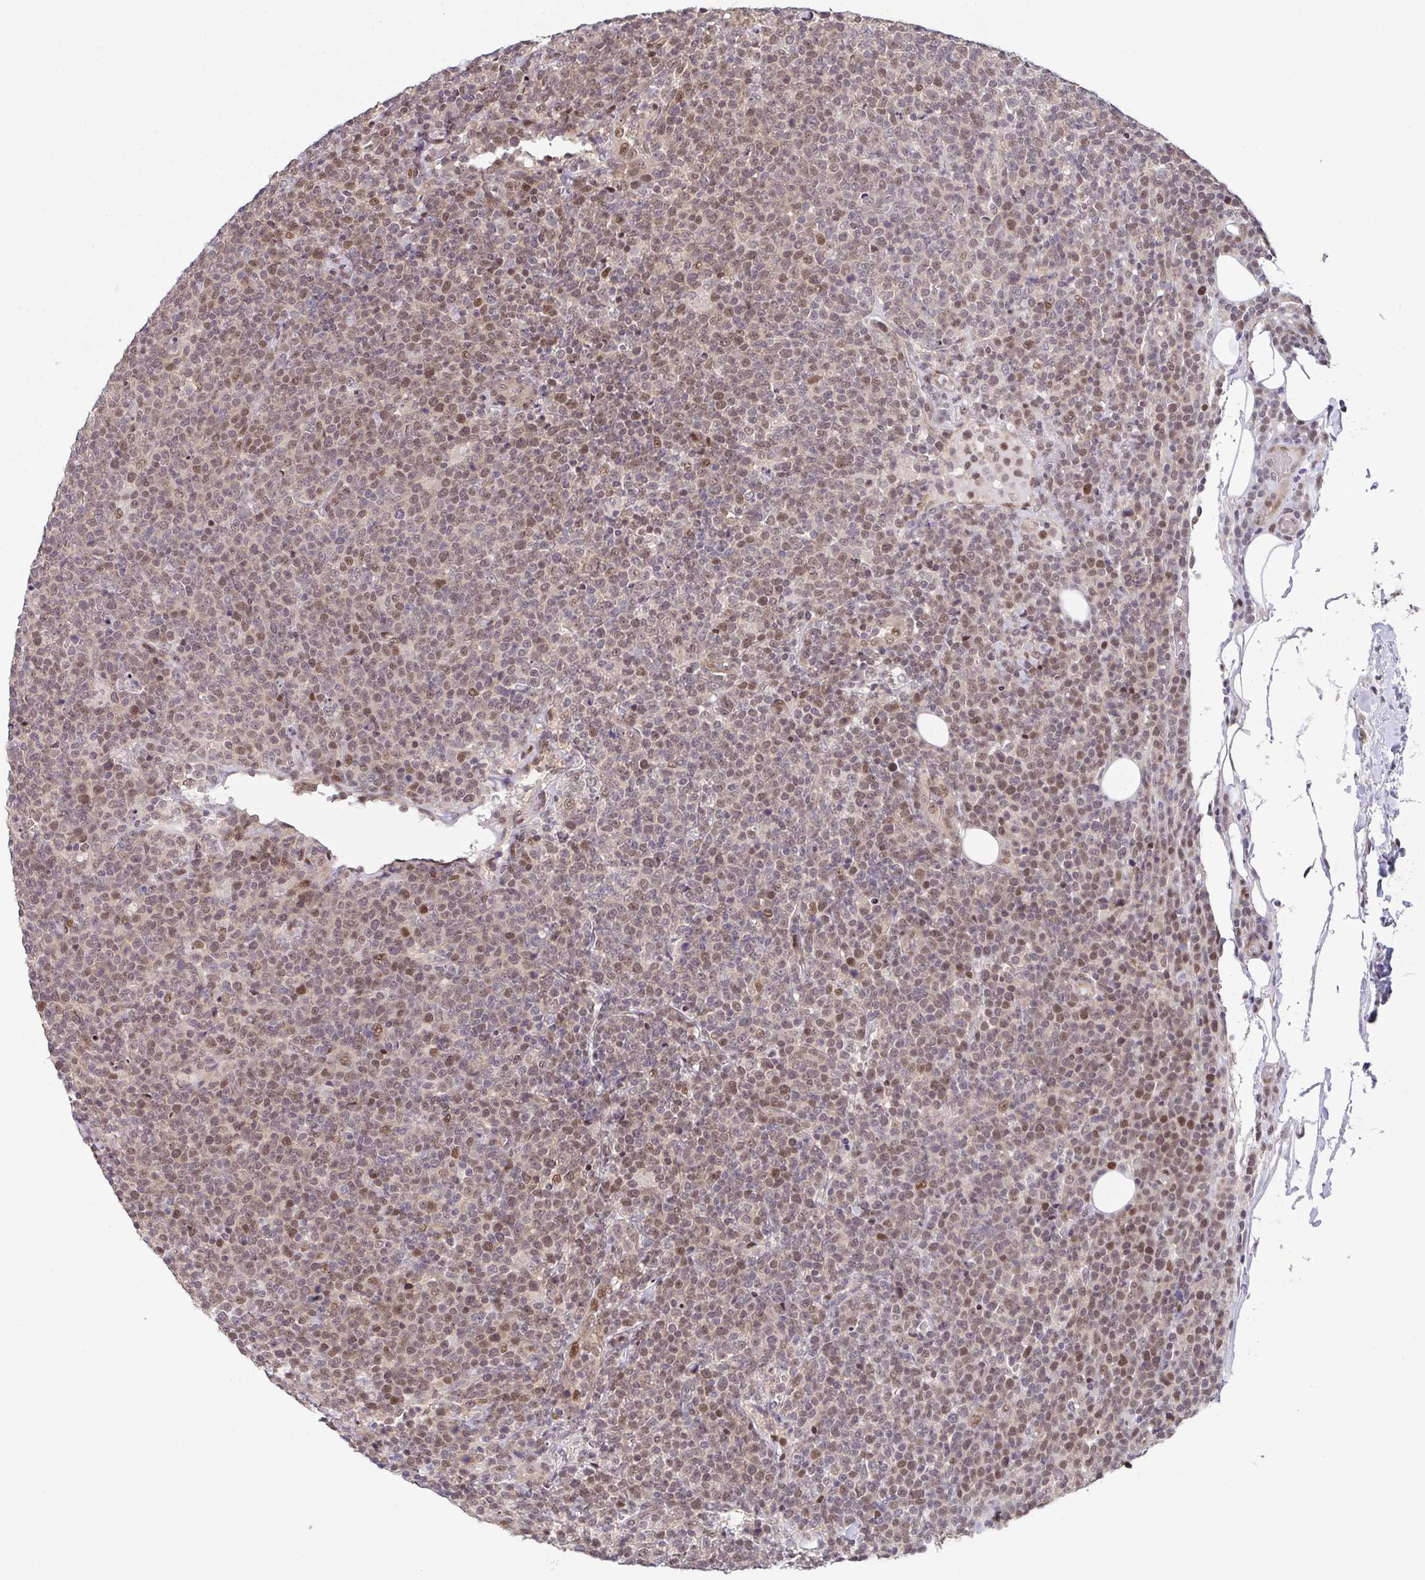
{"staining": {"intensity": "moderate", "quantity": "25%-75%", "location": "nuclear"}, "tissue": "lymphoma", "cell_type": "Tumor cells", "image_type": "cancer", "snomed": [{"axis": "morphology", "description": "Malignant lymphoma, non-Hodgkin's type, High grade"}, {"axis": "topography", "description": "Lymph node"}], "caption": "Immunohistochemical staining of human malignant lymphoma, non-Hodgkin's type (high-grade) displays moderate nuclear protein expression in about 25%-75% of tumor cells. Nuclei are stained in blue.", "gene": "DNAJB1", "patient": {"sex": "male", "age": 61}}